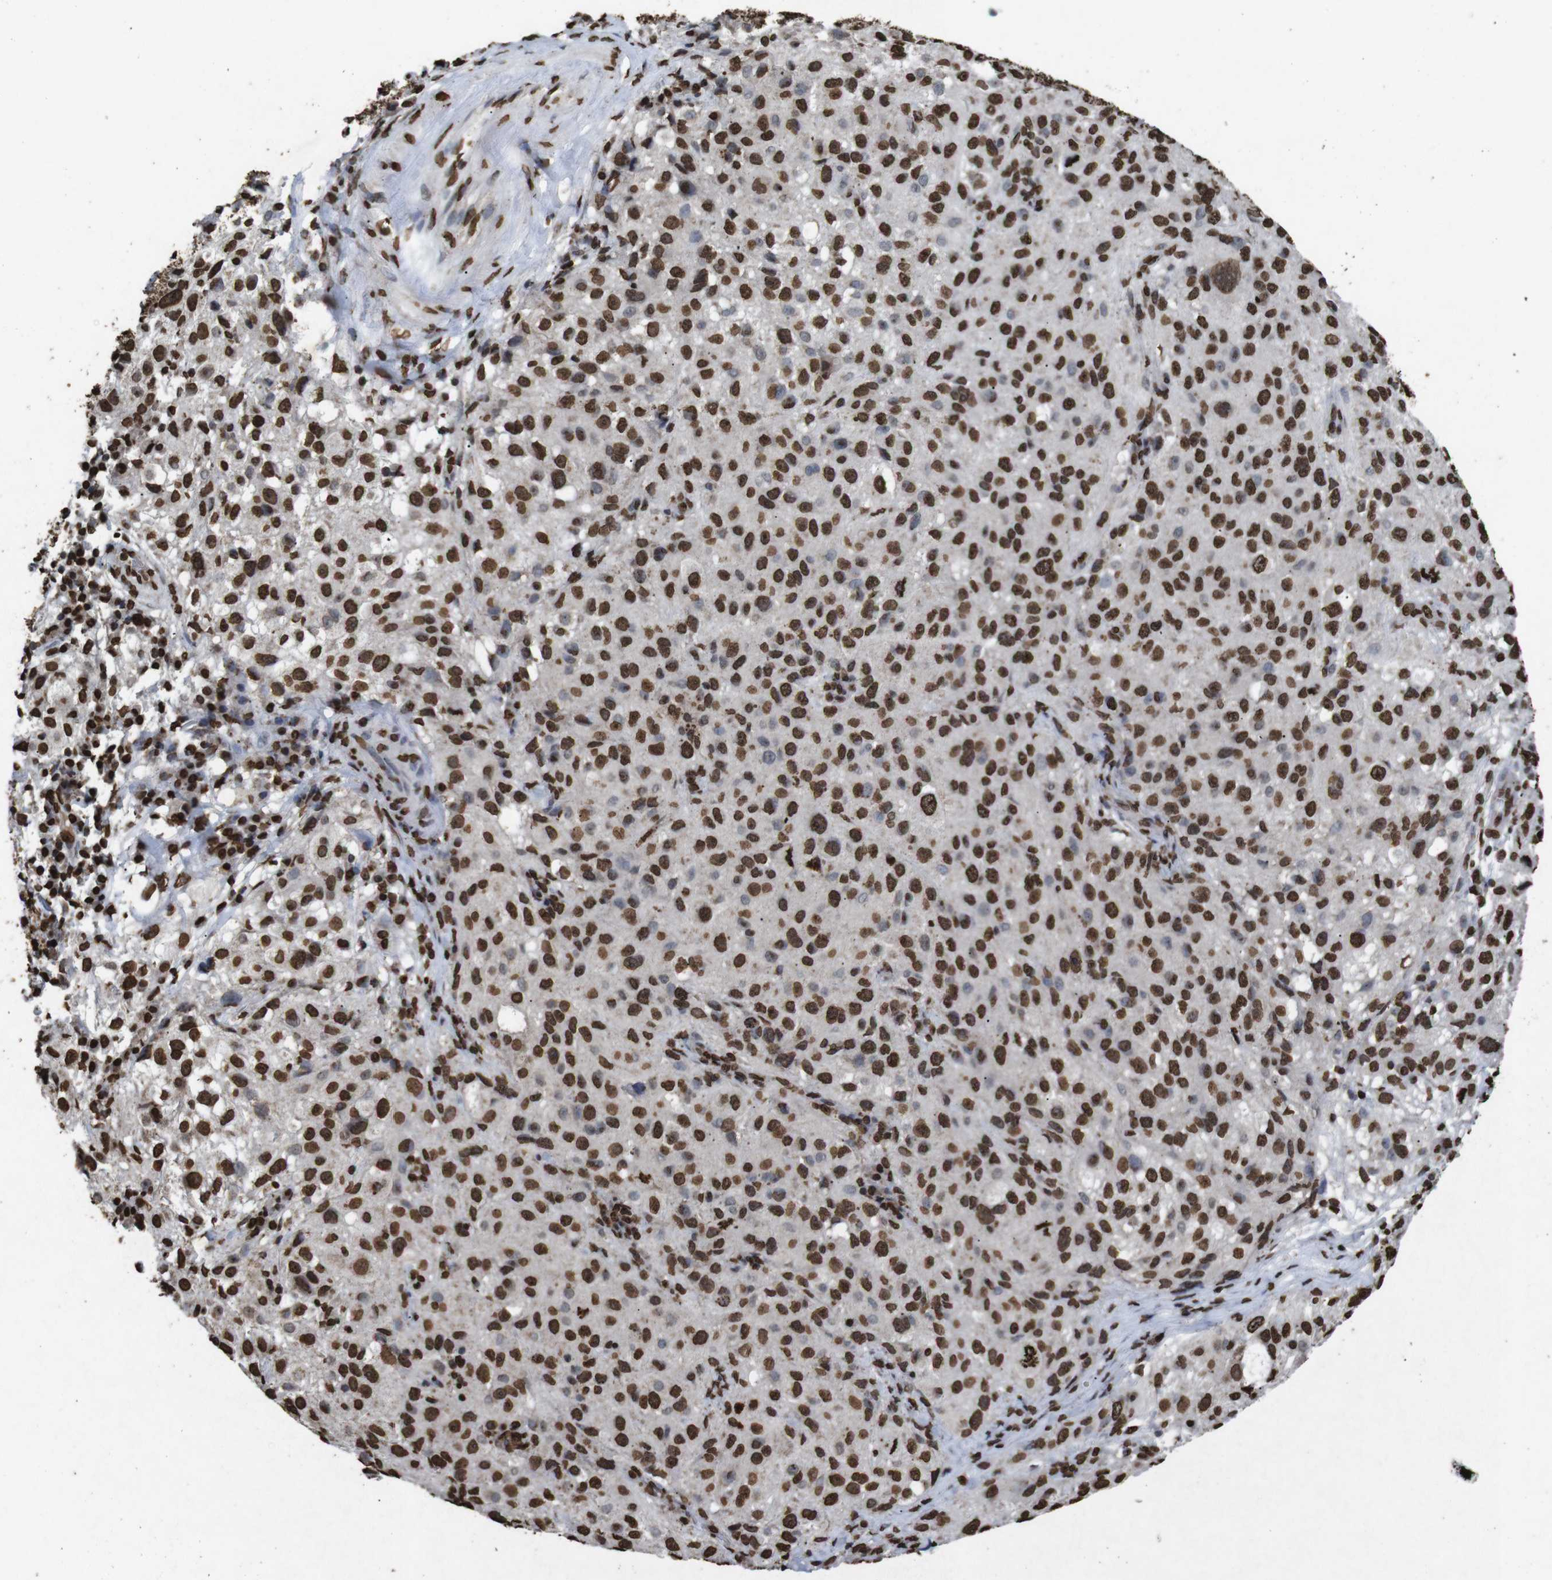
{"staining": {"intensity": "strong", "quantity": ">75%", "location": "nuclear"}, "tissue": "melanoma", "cell_type": "Tumor cells", "image_type": "cancer", "snomed": [{"axis": "morphology", "description": "Necrosis, NOS"}, {"axis": "morphology", "description": "Malignant melanoma, NOS"}, {"axis": "topography", "description": "Skin"}], "caption": "This is an image of immunohistochemistry staining of melanoma, which shows strong positivity in the nuclear of tumor cells.", "gene": "MDM2", "patient": {"sex": "female", "age": 87}}